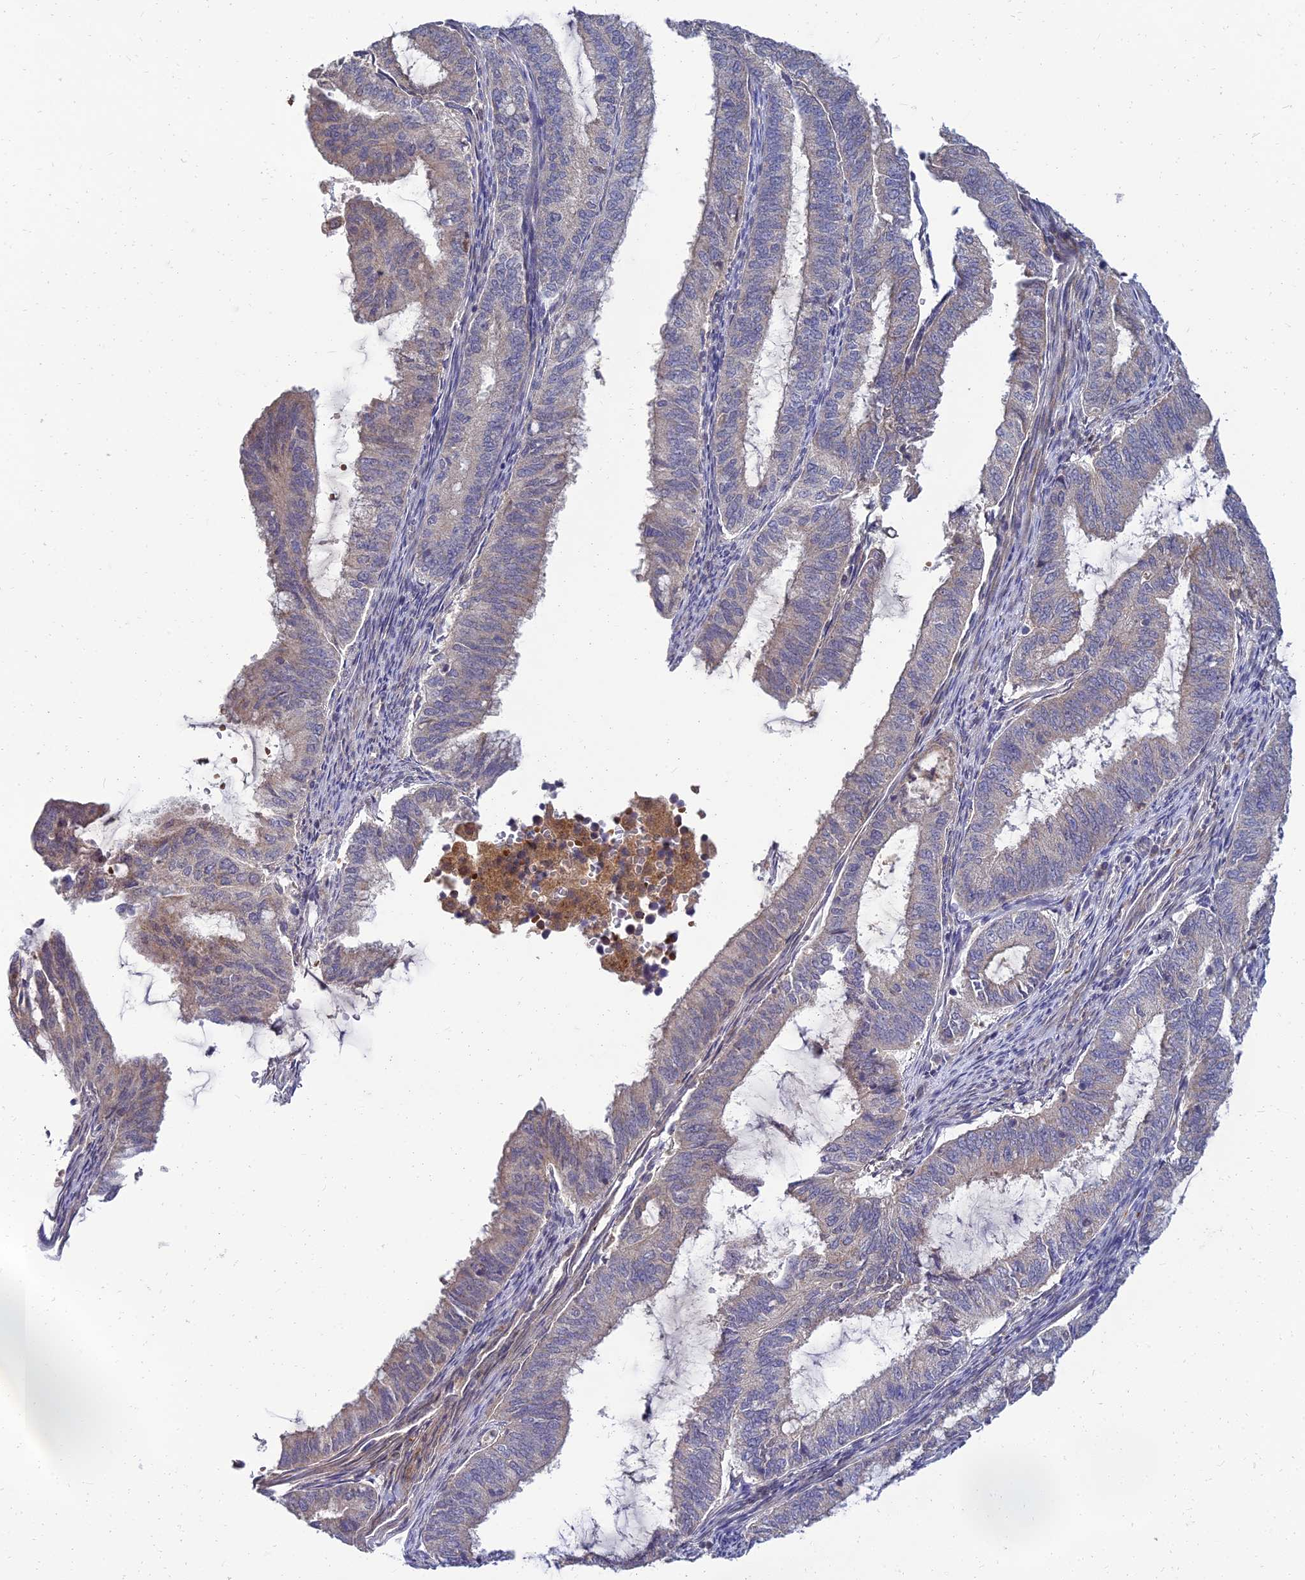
{"staining": {"intensity": "weak", "quantity": "25%-75%", "location": "cytoplasmic/membranous"}, "tissue": "endometrial cancer", "cell_type": "Tumor cells", "image_type": "cancer", "snomed": [{"axis": "morphology", "description": "Adenocarcinoma, NOS"}, {"axis": "topography", "description": "Endometrium"}], "caption": "High-power microscopy captured an IHC photomicrograph of endometrial adenocarcinoma, revealing weak cytoplasmic/membranous positivity in about 25%-75% of tumor cells. Nuclei are stained in blue.", "gene": "NPY", "patient": {"sex": "female", "age": 51}}